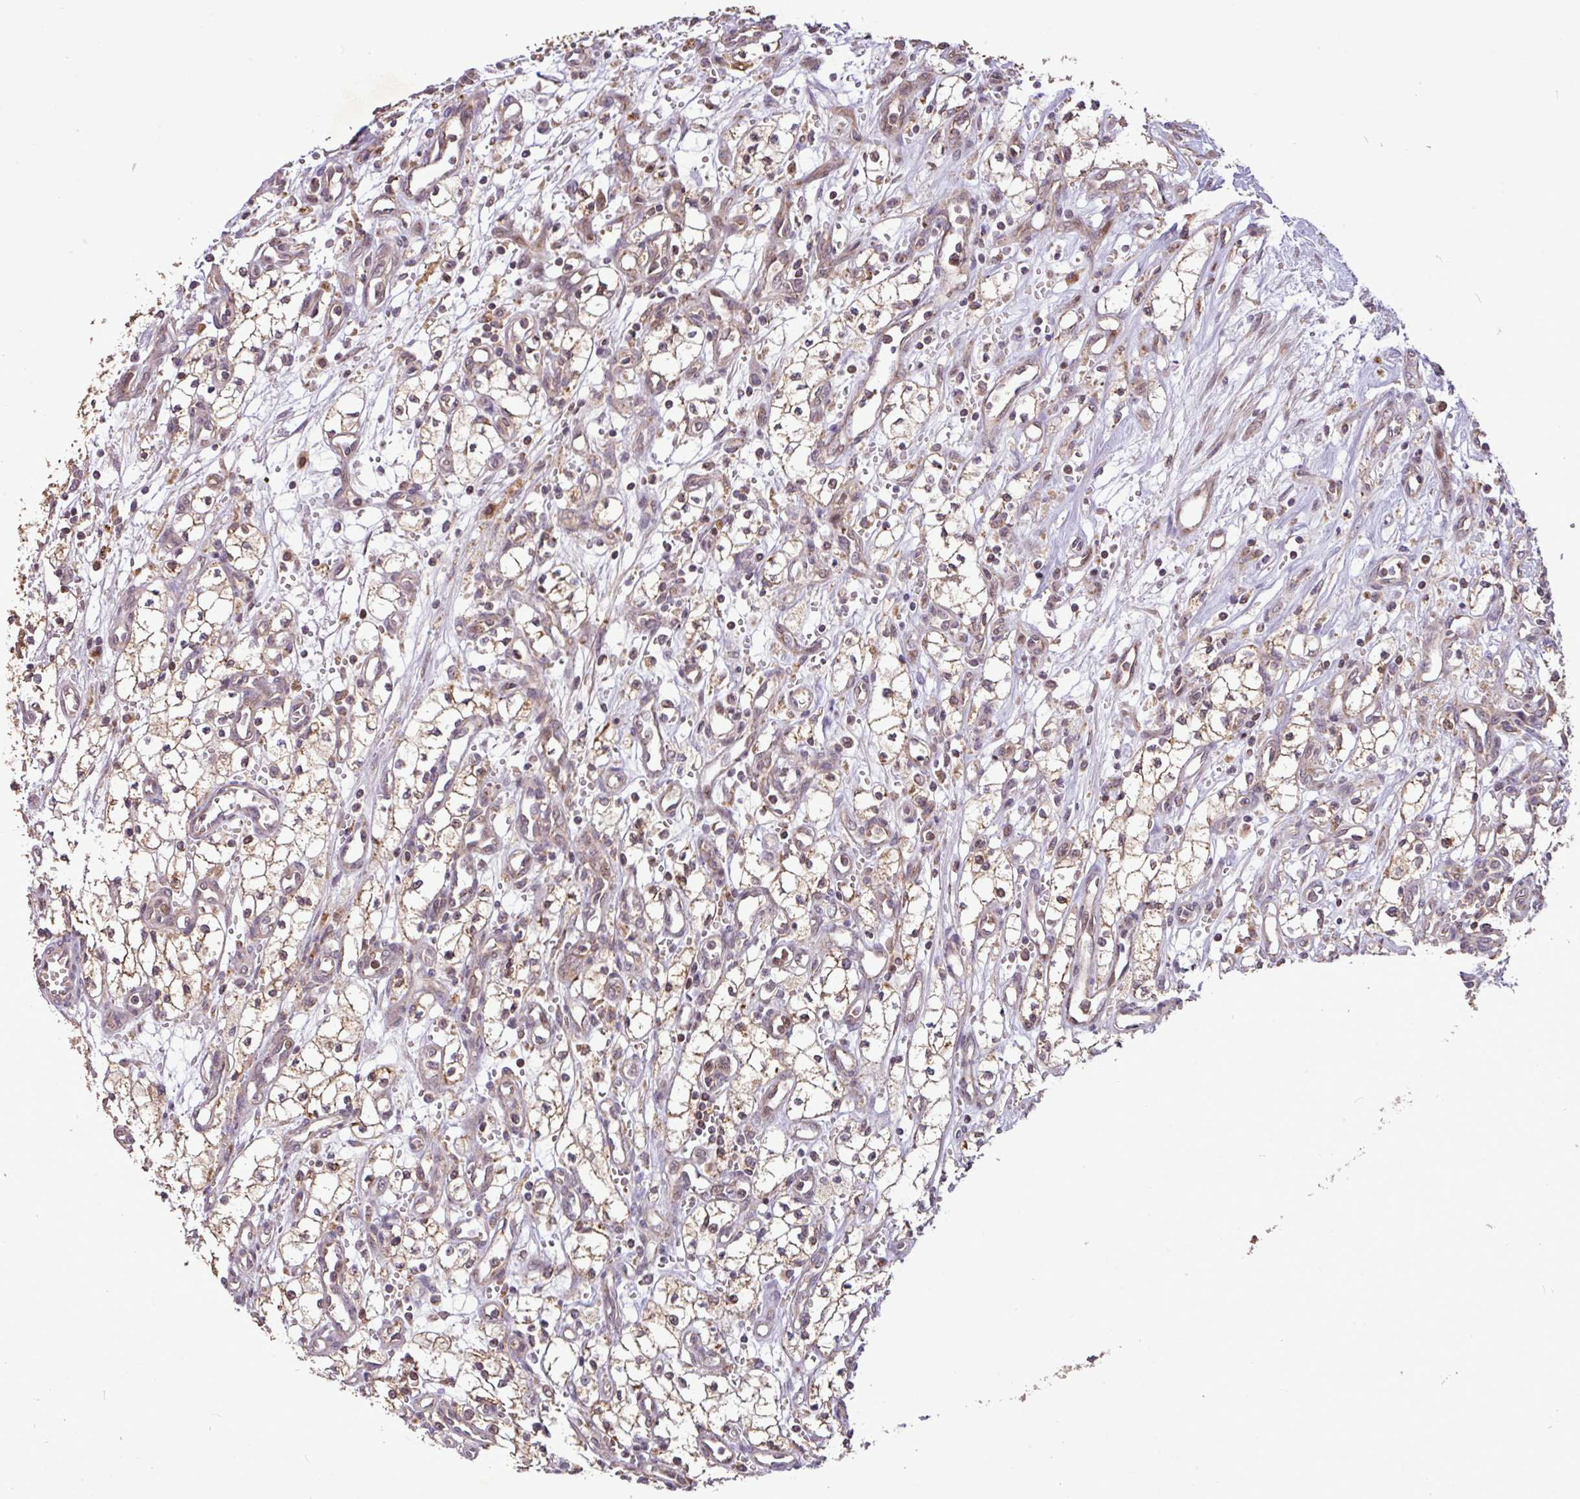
{"staining": {"intensity": "moderate", "quantity": ">75%", "location": "cytoplasmic/membranous"}, "tissue": "renal cancer", "cell_type": "Tumor cells", "image_type": "cancer", "snomed": [{"axis": "morphology", "description": "Adenocarcinoma, NOS"}, {"axis": "topography", "description": "Kidney"}], "caption": "A brown stain shows moderate cytoplasmic/membranous positivity of a protein in human adenocarcinoma (renal) tumor cells. Nuclei are stained in blue.", "gene": "YPEL3", "patient": {"sex": "male", "age": 59}}